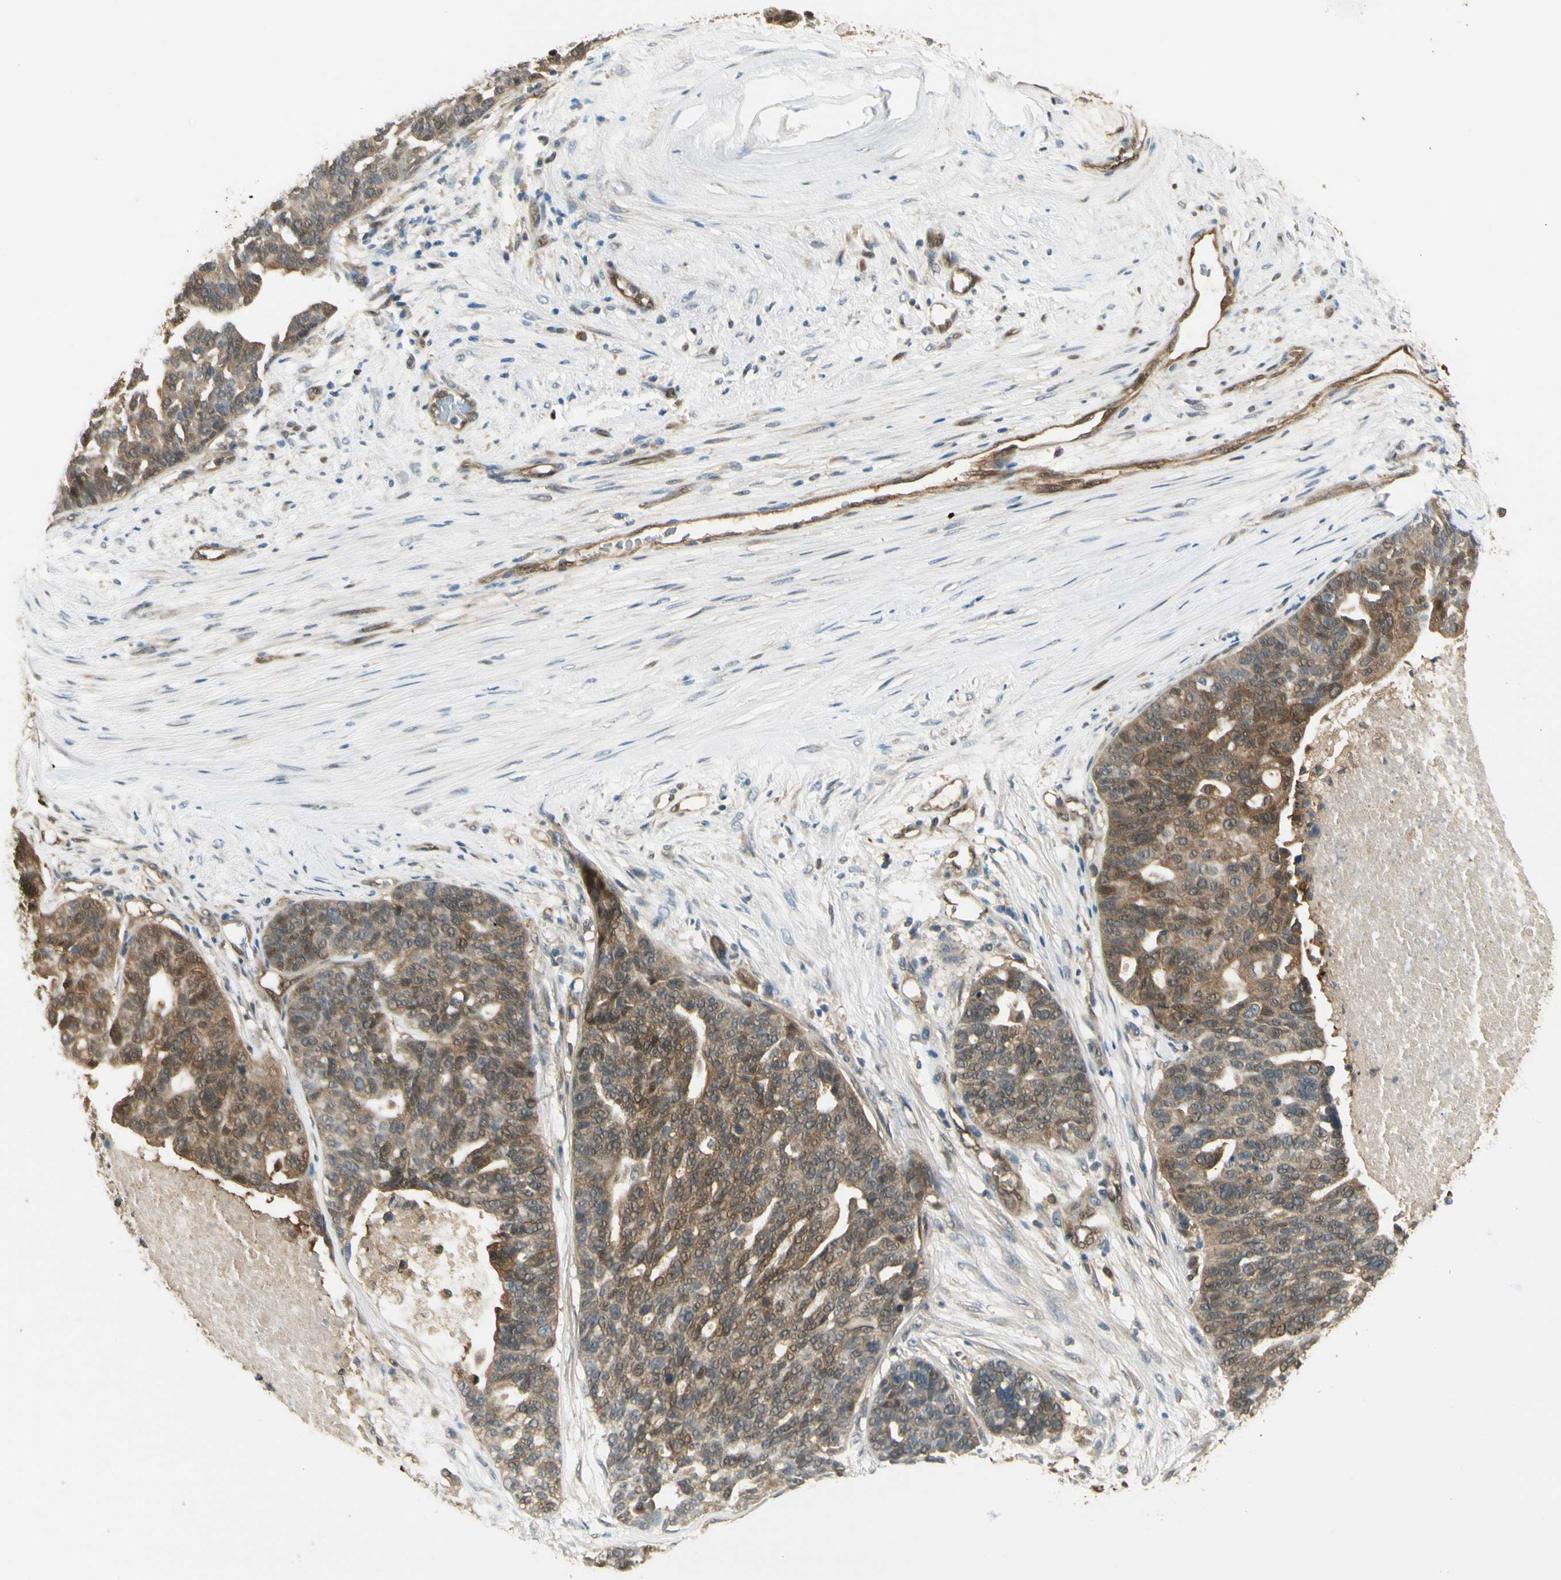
{"staining": {"intensity": "moderate", "quantity": ">75%", "location": "cytoplasmic/membranous,nuclear"}, "tissue": "ovarian cancer", "cell_type": "Tumor cells", "image_type": "cancer", "snomed": [{"axis": "morphology", "description": "Cystadenocarcinoma, serous, NOS"}, {"axis": "topography", "description": "Ovary"}], "caption": "Serous cystadenocarcinoma (ovarian) stained with immunohistochemistry shows moderate cytoplasmic/membranous and nuclear expression in approximately >75% of tumor cells.", "gene": "SERPINB6", "patient": {"sex": "female", "age": 59}}